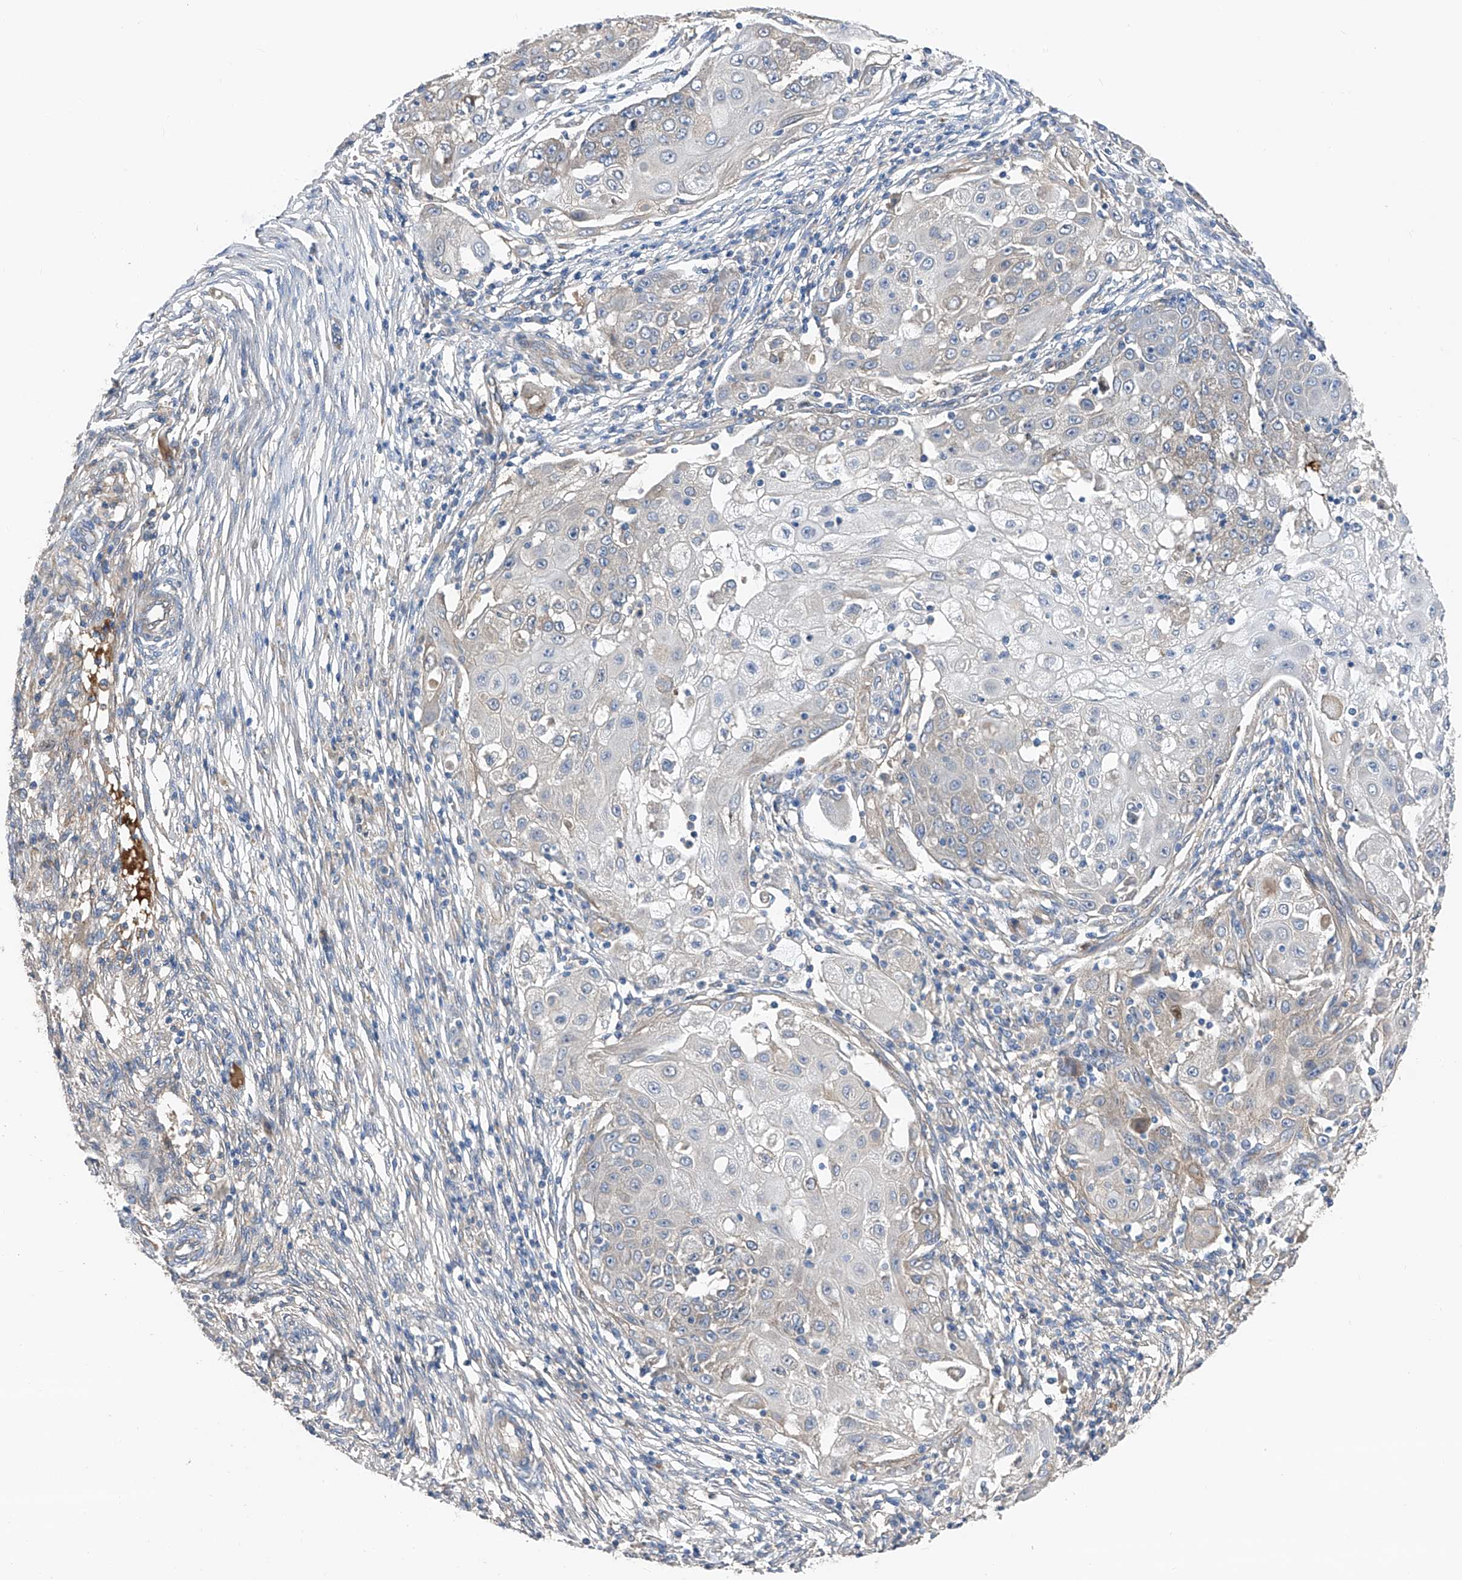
{"staining": {"intensity": "negative", "quantity": "none", "location": "none"}, "tissue": "ovarian cancer", "cell_type": "Tumor cells", "image_type": "cancer", "snomed": [{"axis": "morphology", "description": "Carcinoma, endometroid"}, {"axis": "topography", "description": "Ovary"}], "caption": "This is an IHC micrograph of ovarian cancer (endometroid carcinoma). There is no staining in tumor cells.", "gene": "PTK2", "patient": {"sex": "female", "age": 42}}